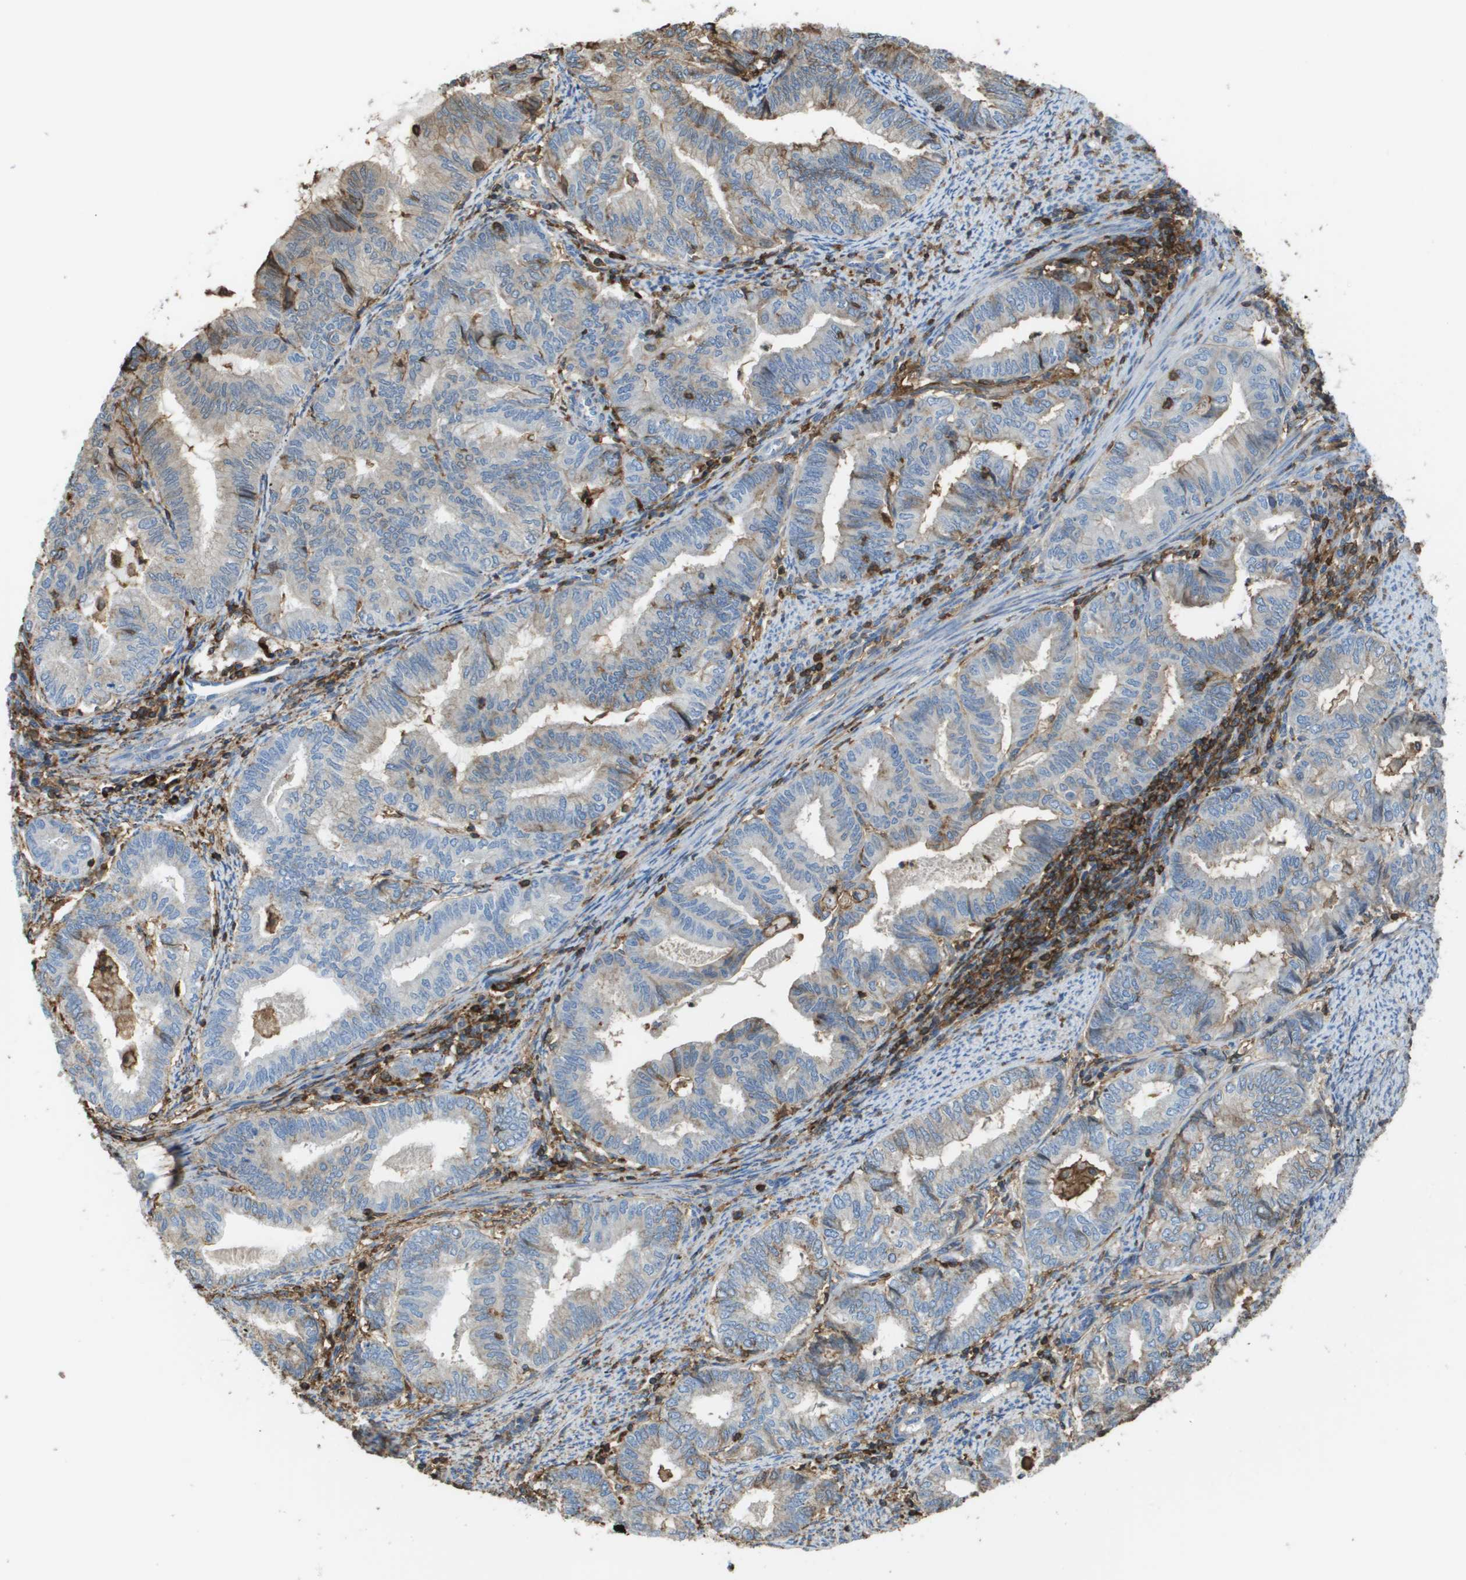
{"staining": {"intensity": "weak", "quantity": "<25%", "location": "cytoplasmic/membranous"}, "tissue": "endometrial cancer", "cell_type": "Tumor cells", "image_type": "cancer", "snomed": [{"axis": "morphology", "description": "Adenocarcinoma, NOS"}, {"axis": "topography", "description": "Endometrium"}], "caption": "Endometrial adenocarcinoma was stained to show a protein in brown. There is no significant positivity in tumor cells.", "gene": "PASK", "patient": {"sex": "female", "age": 79}}